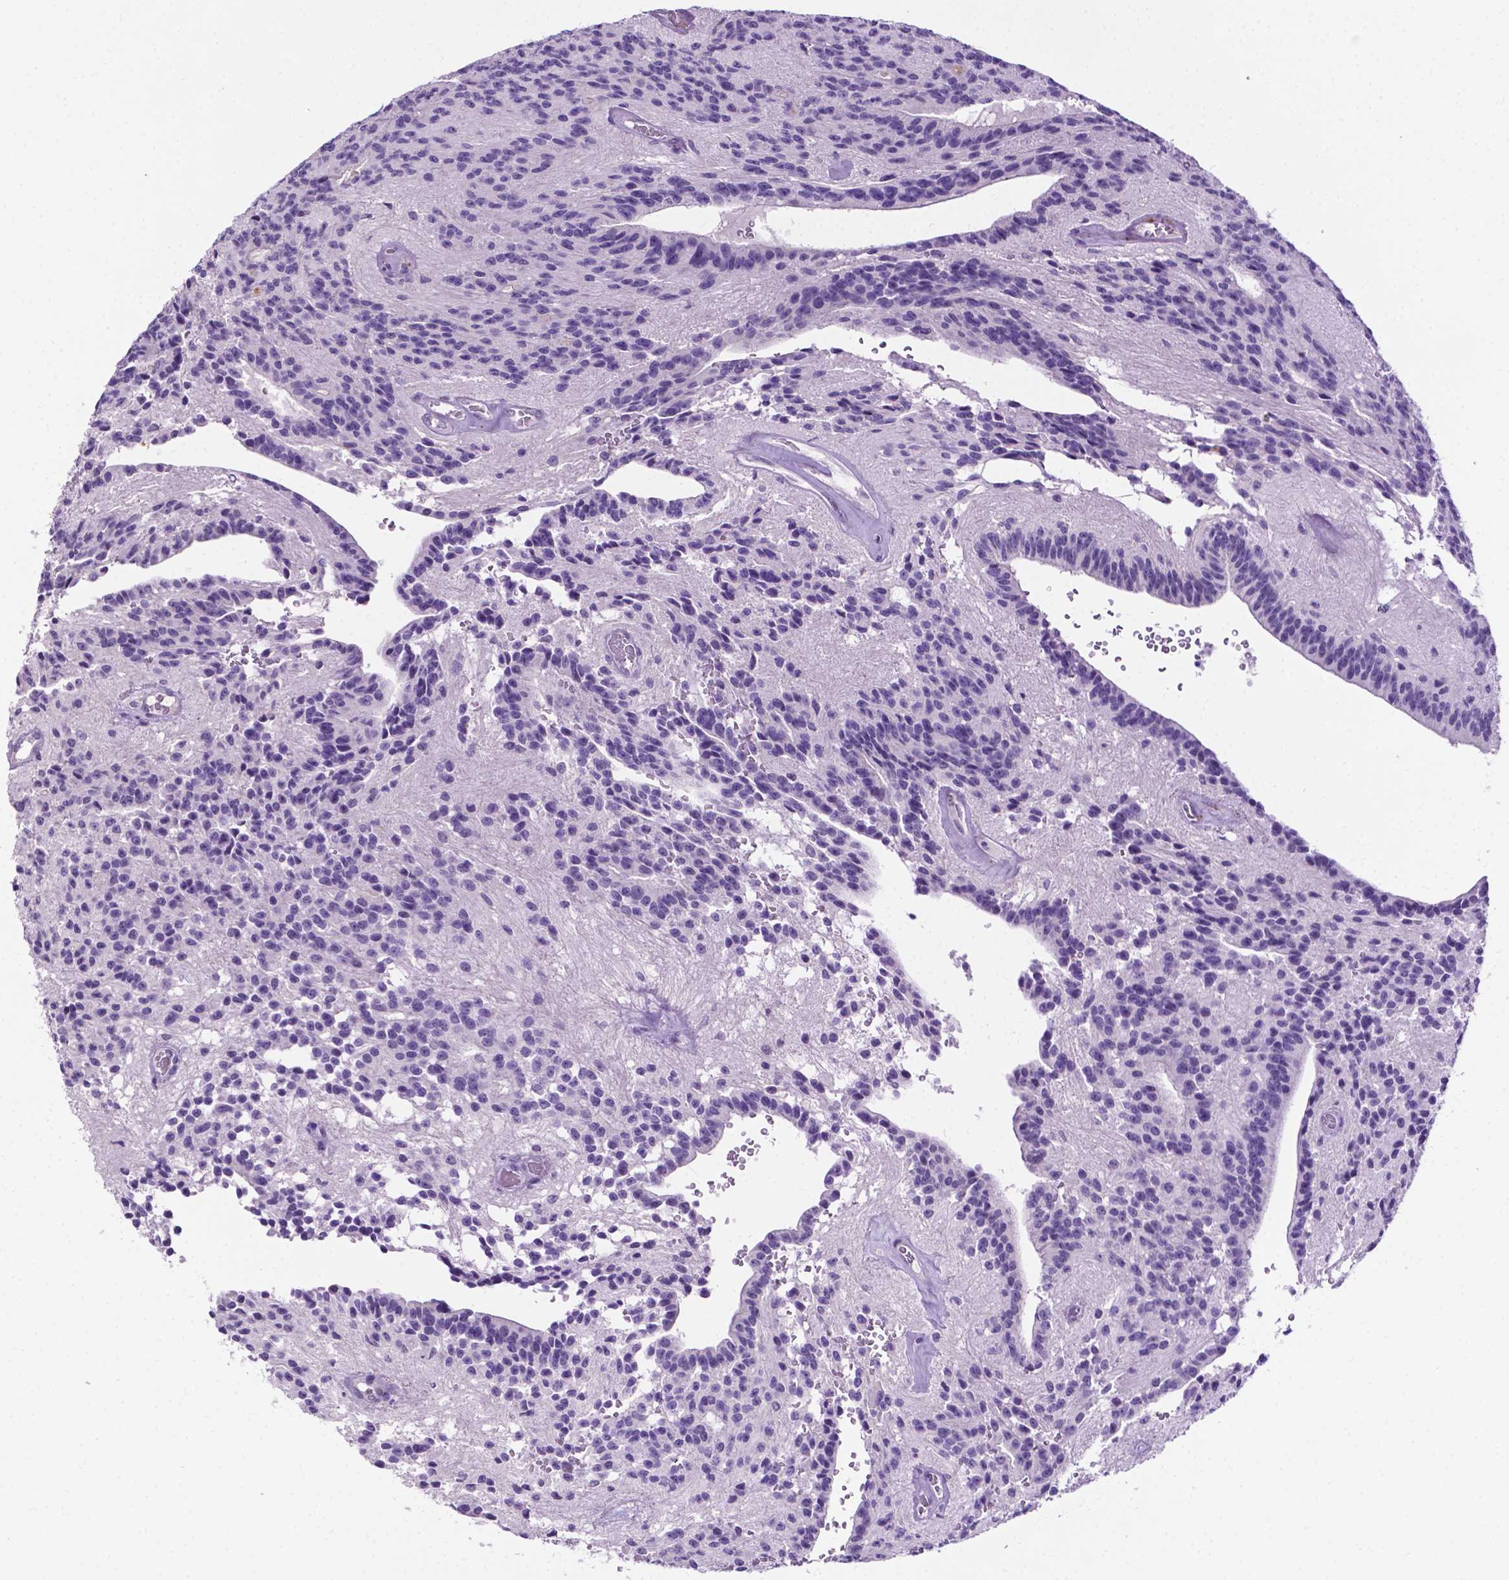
{"staining": {"intensity": "negative", "quantity": "none", "location": "none"}, "tissue": "glioma", "cell_type": "Tumor cells", "image_type": "cancer", "snomed": [{"axis": "morphology", "description": "Glioma, malignant, Low grade"}, {"axis": "topography", "description": "Brain"}], "caption": "Immunohistochemistry (IHC) of glioma reveals no positivity in tumor cells. (DAB (3,3'-diaminobenzidine) IHC with hematoxylin counter stain).", "gene": "MMP27", "patient": {"sex": "male", "age": 31}}